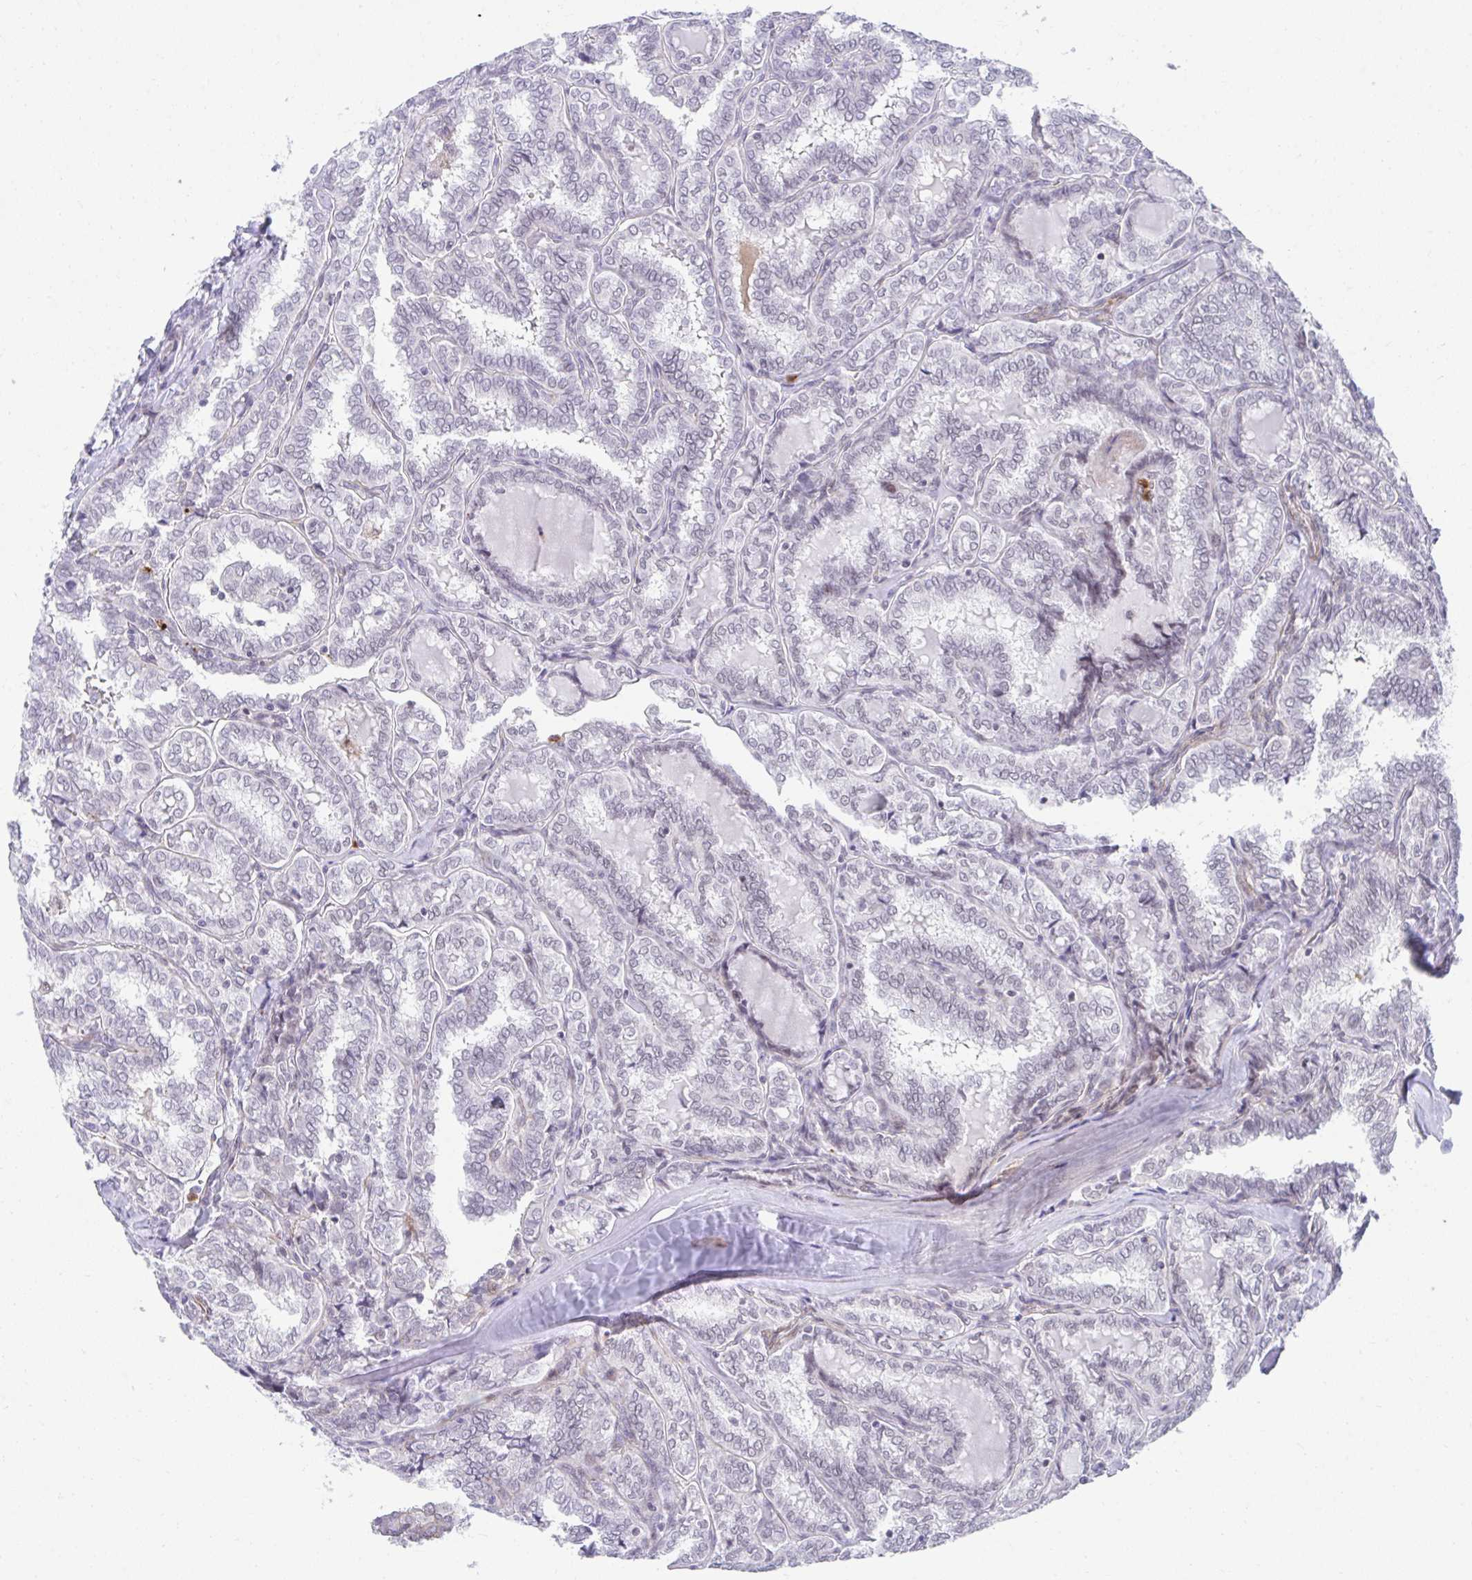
{"staining": {"intensity": "negative", "quantity": "none", "location": "none"}, "tissue": "thyroid cancer", "cell_type": "Tumor cells", "image_type": "cancer", "snomed": [{"axis": "morphology", "description": "Papillary adenocarcinoma, NOS"}, {"axis": "topography", "description": "Thyroid gland"}], "caption": "An immunohistochemistry (IHC) micrograph of thyroid papillary adenocarcinoma is shown. There is no staining in tumor cells of thyroid papillary adenocarcinoma.", "gene": "CSTB", "patient": {"sex": "female", "age": 30}}